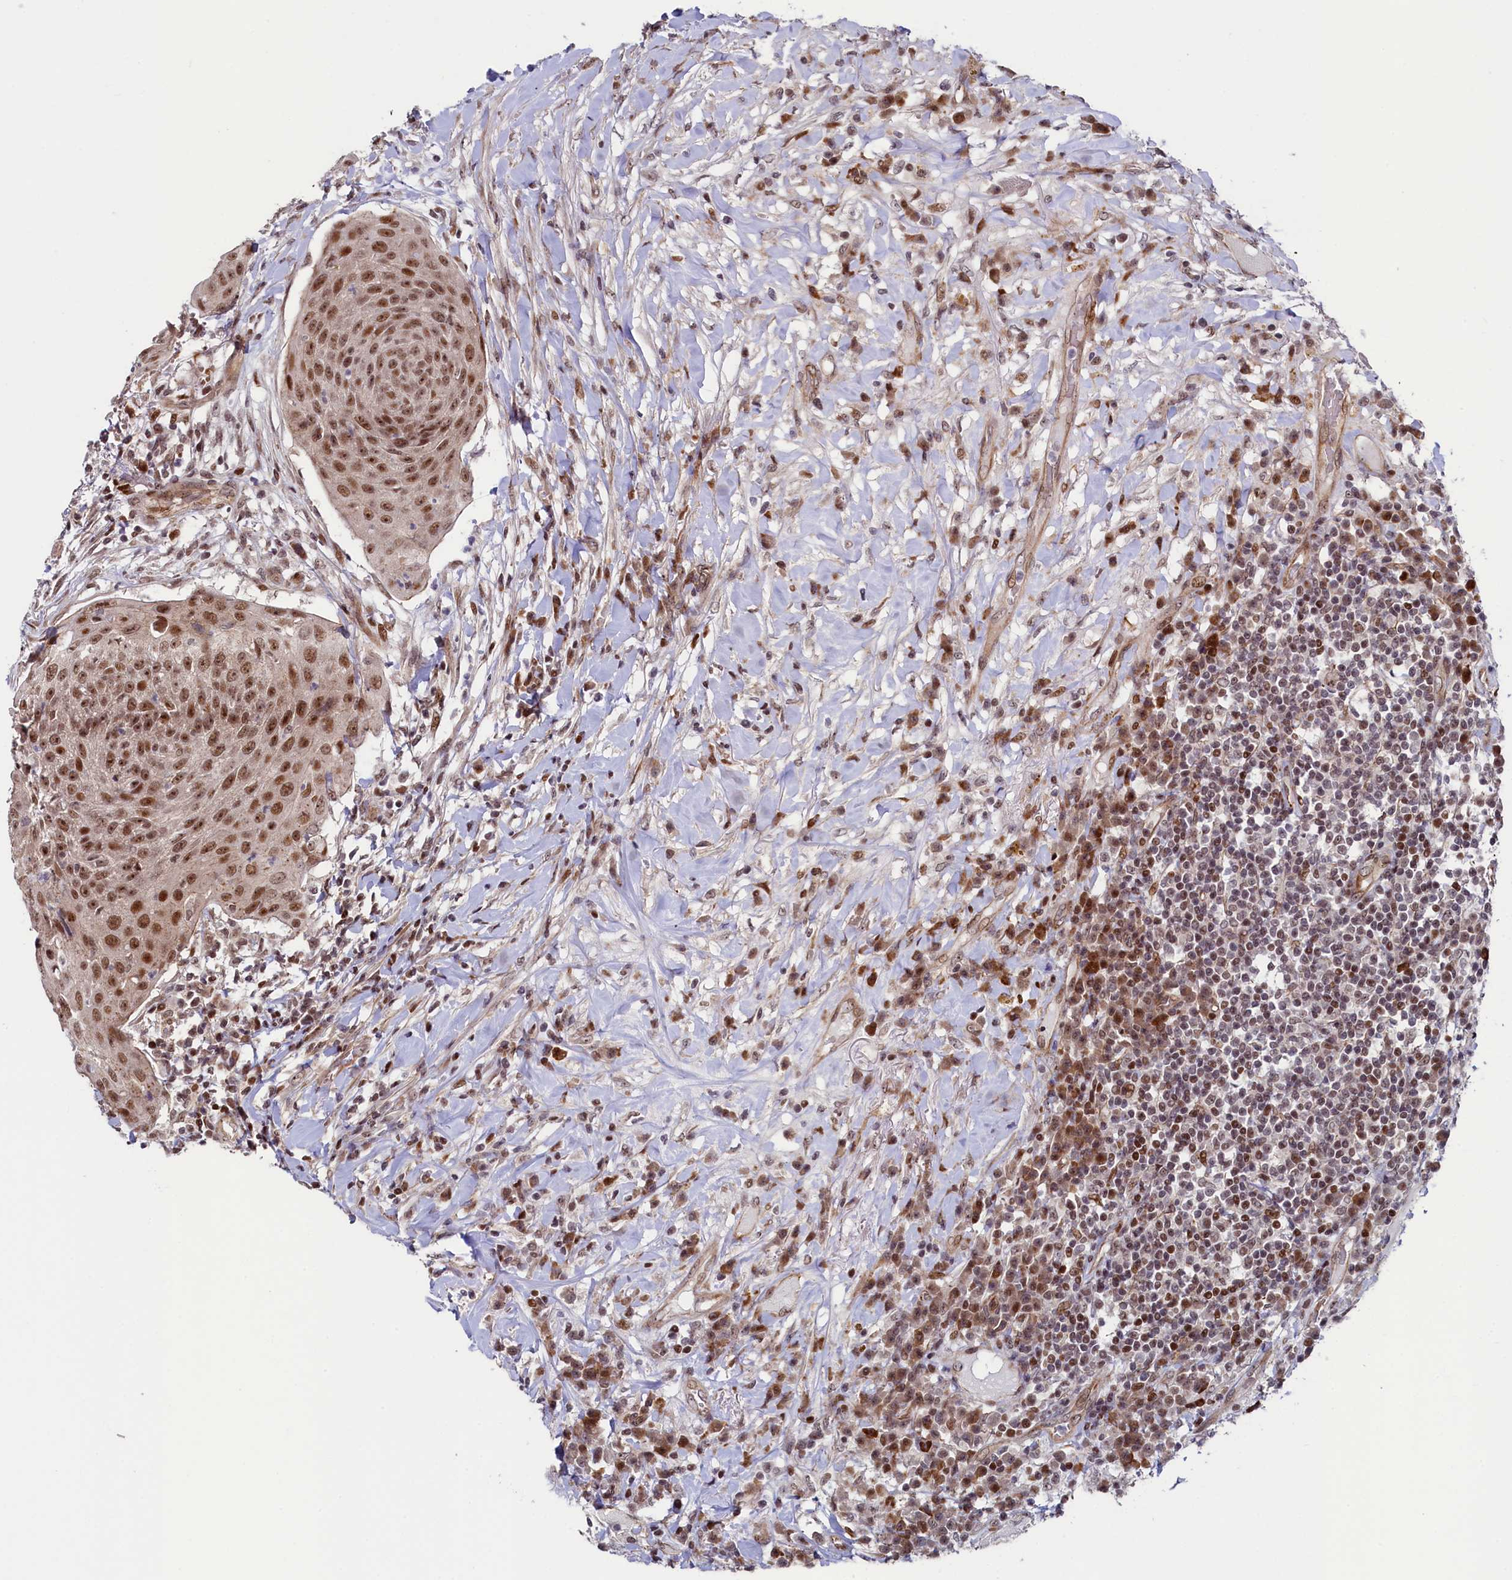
{"staining": {"intensity": "moderate", "quantity": ">75%", "location": "nuclear"}, "tissue": "urothelial cancer", "cell_type": "Tumor cells", "image_type": "cancer", "snomed": [{"axis": "morphology", "description": "Urothelial carcinoma, High grade"}, {"axis": "topography", "description": "Urinary bladder"}], "caption": "Moderate nuclear expression is present in about >75% of tumor cells in high-grade urothelial carcinoma.", "gene": "LEO1", "patient": {"sex": "female", "age": 63}}